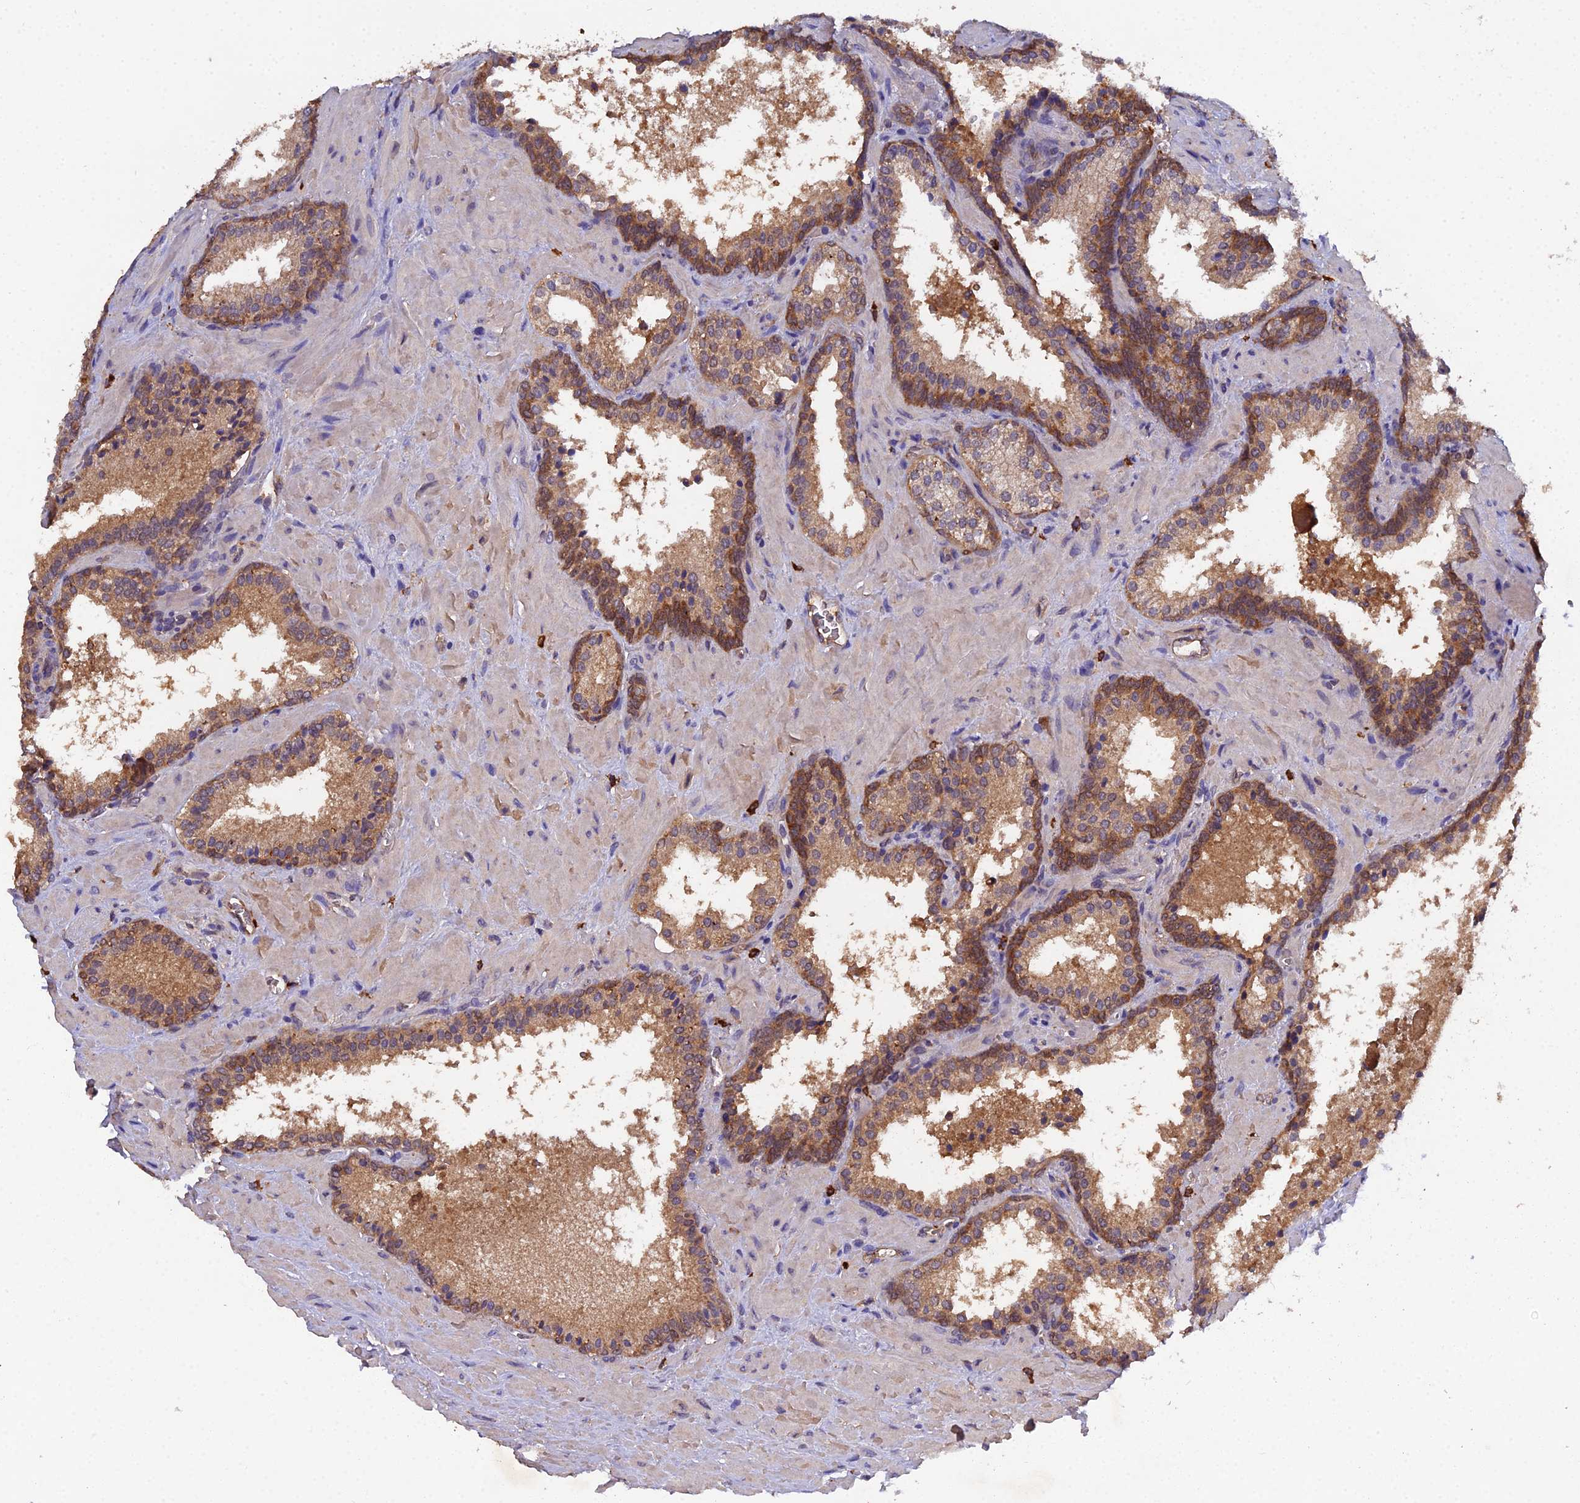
{"staining": {"intensity": "moderate", "quantity": ">75%", "location": "cytoplasmic/membranous"}, "tissue": "prostate cancer", "cell_type": "Tumor cells", "image_type": "cancer", "snomed": [{"axis": "morphology", "description": "Adenocarcinoma, High grade"}, {"axis": "topography", "description": "Prostate"}], "caption": "A high-resolution image shows IHC staining of prostate high-grade adenocarcinoma, which exhibits moderate cytoplasmic/membranous positivity in approximately >75% of tumor cells.", "gene": "TMEM258", "patient": {"sex": "male", "age": 64}}